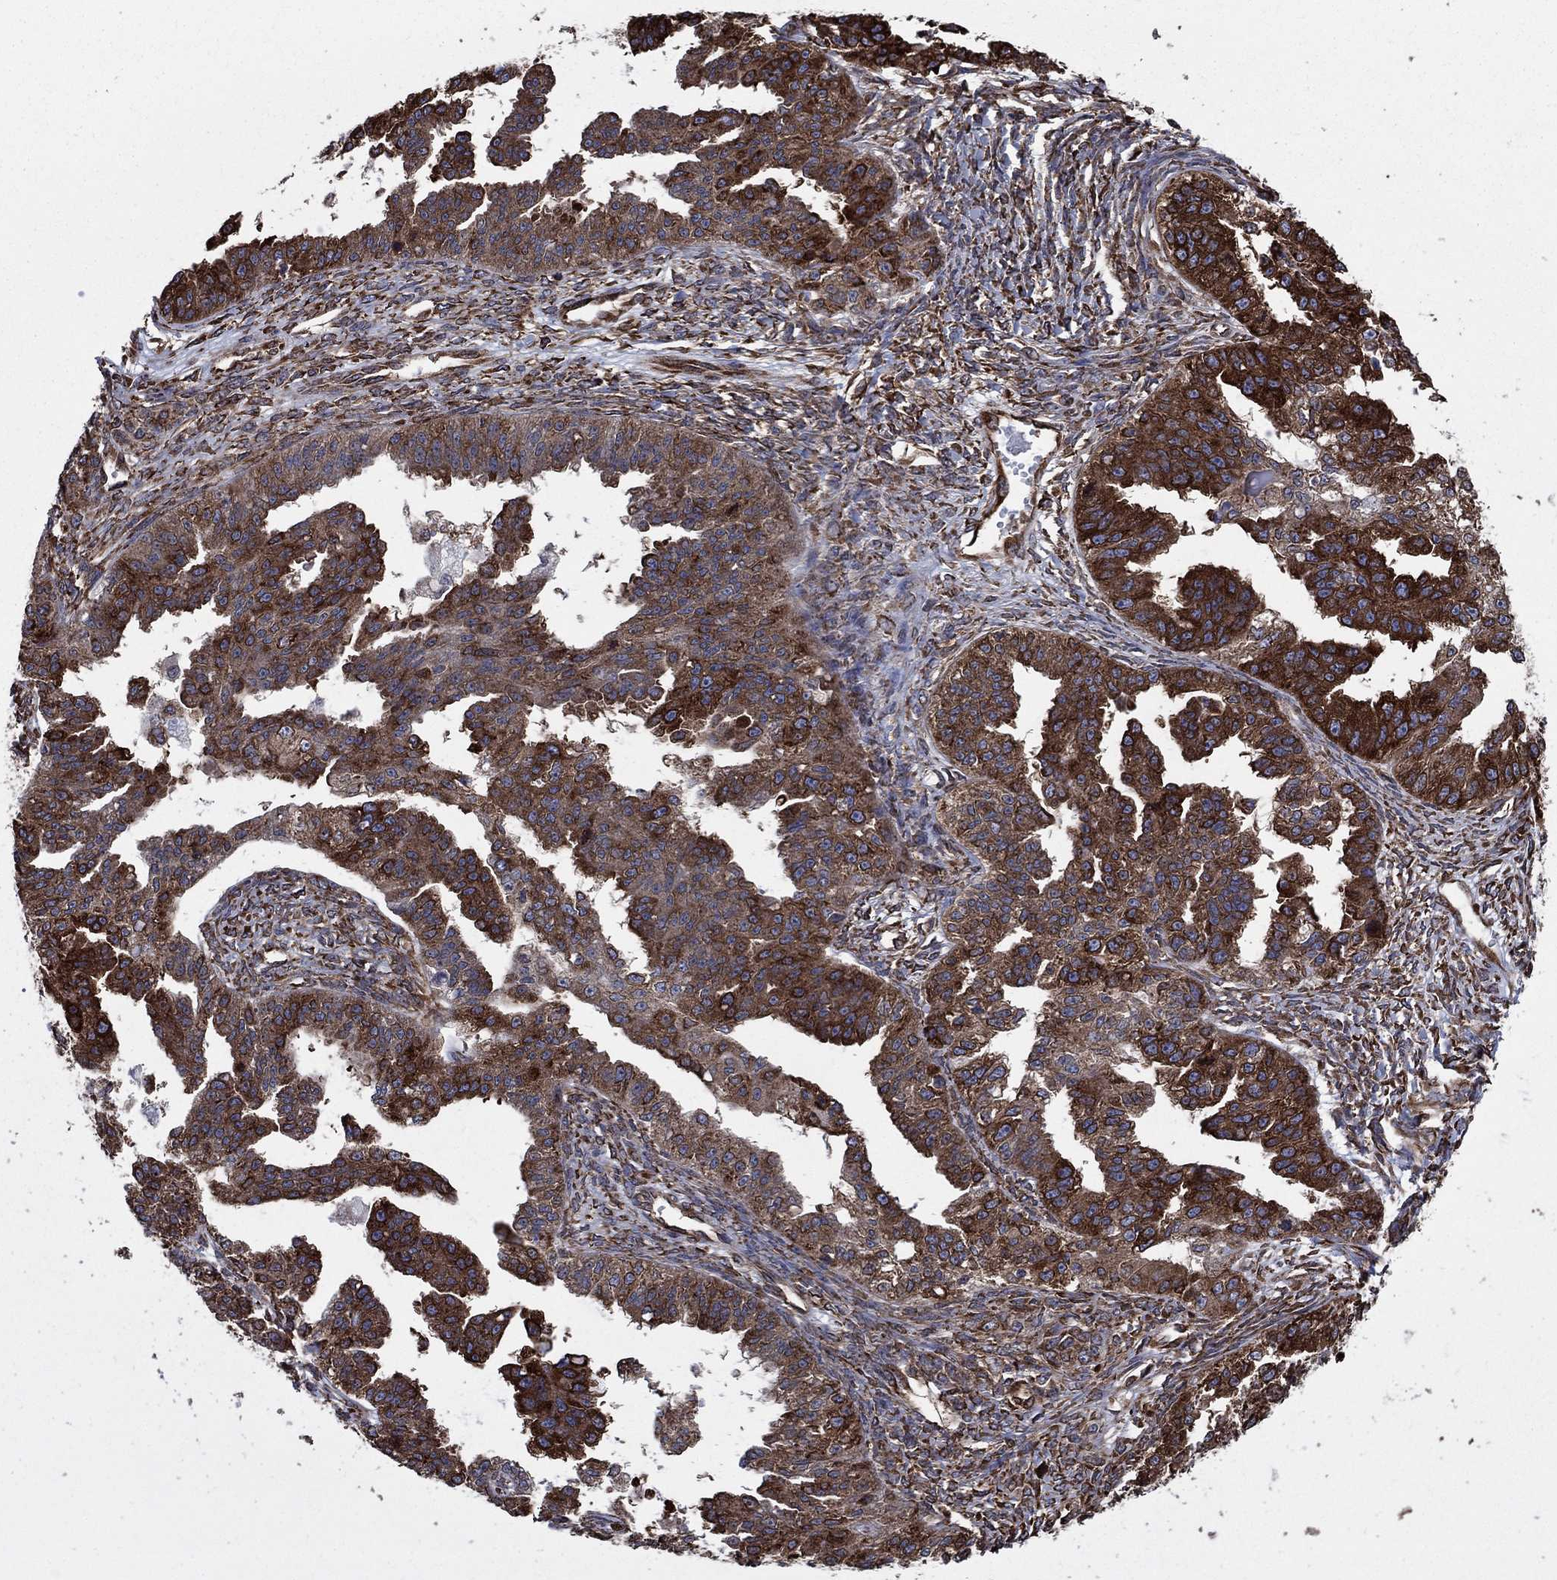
{"staining": {"intensity": "strong", "quantity": ">75%", "location": "cytoplasmic/membranous"}, "tissue": "ovarian cancer", "cell_type": "Tumor cells", "image_type": "cancer", "snomed": [{"axis": "morphology", "description": "Cystadenocarcinoma, serous, NOS"}, {"axis": "topography", "description": "Ovary"}], "caption": "A brown stain labels strong cytoplasmic/membranous positivity of a protein in serous cystadenocarcinoma (ovarian) tumor cells. The protein of interest is stained brown, and the nuclei are stained in blue (DAB IHC with brightfield microscopy, high magnification).", "gene": "YBX1", "patient": {"sex": "female", "age": 58}}